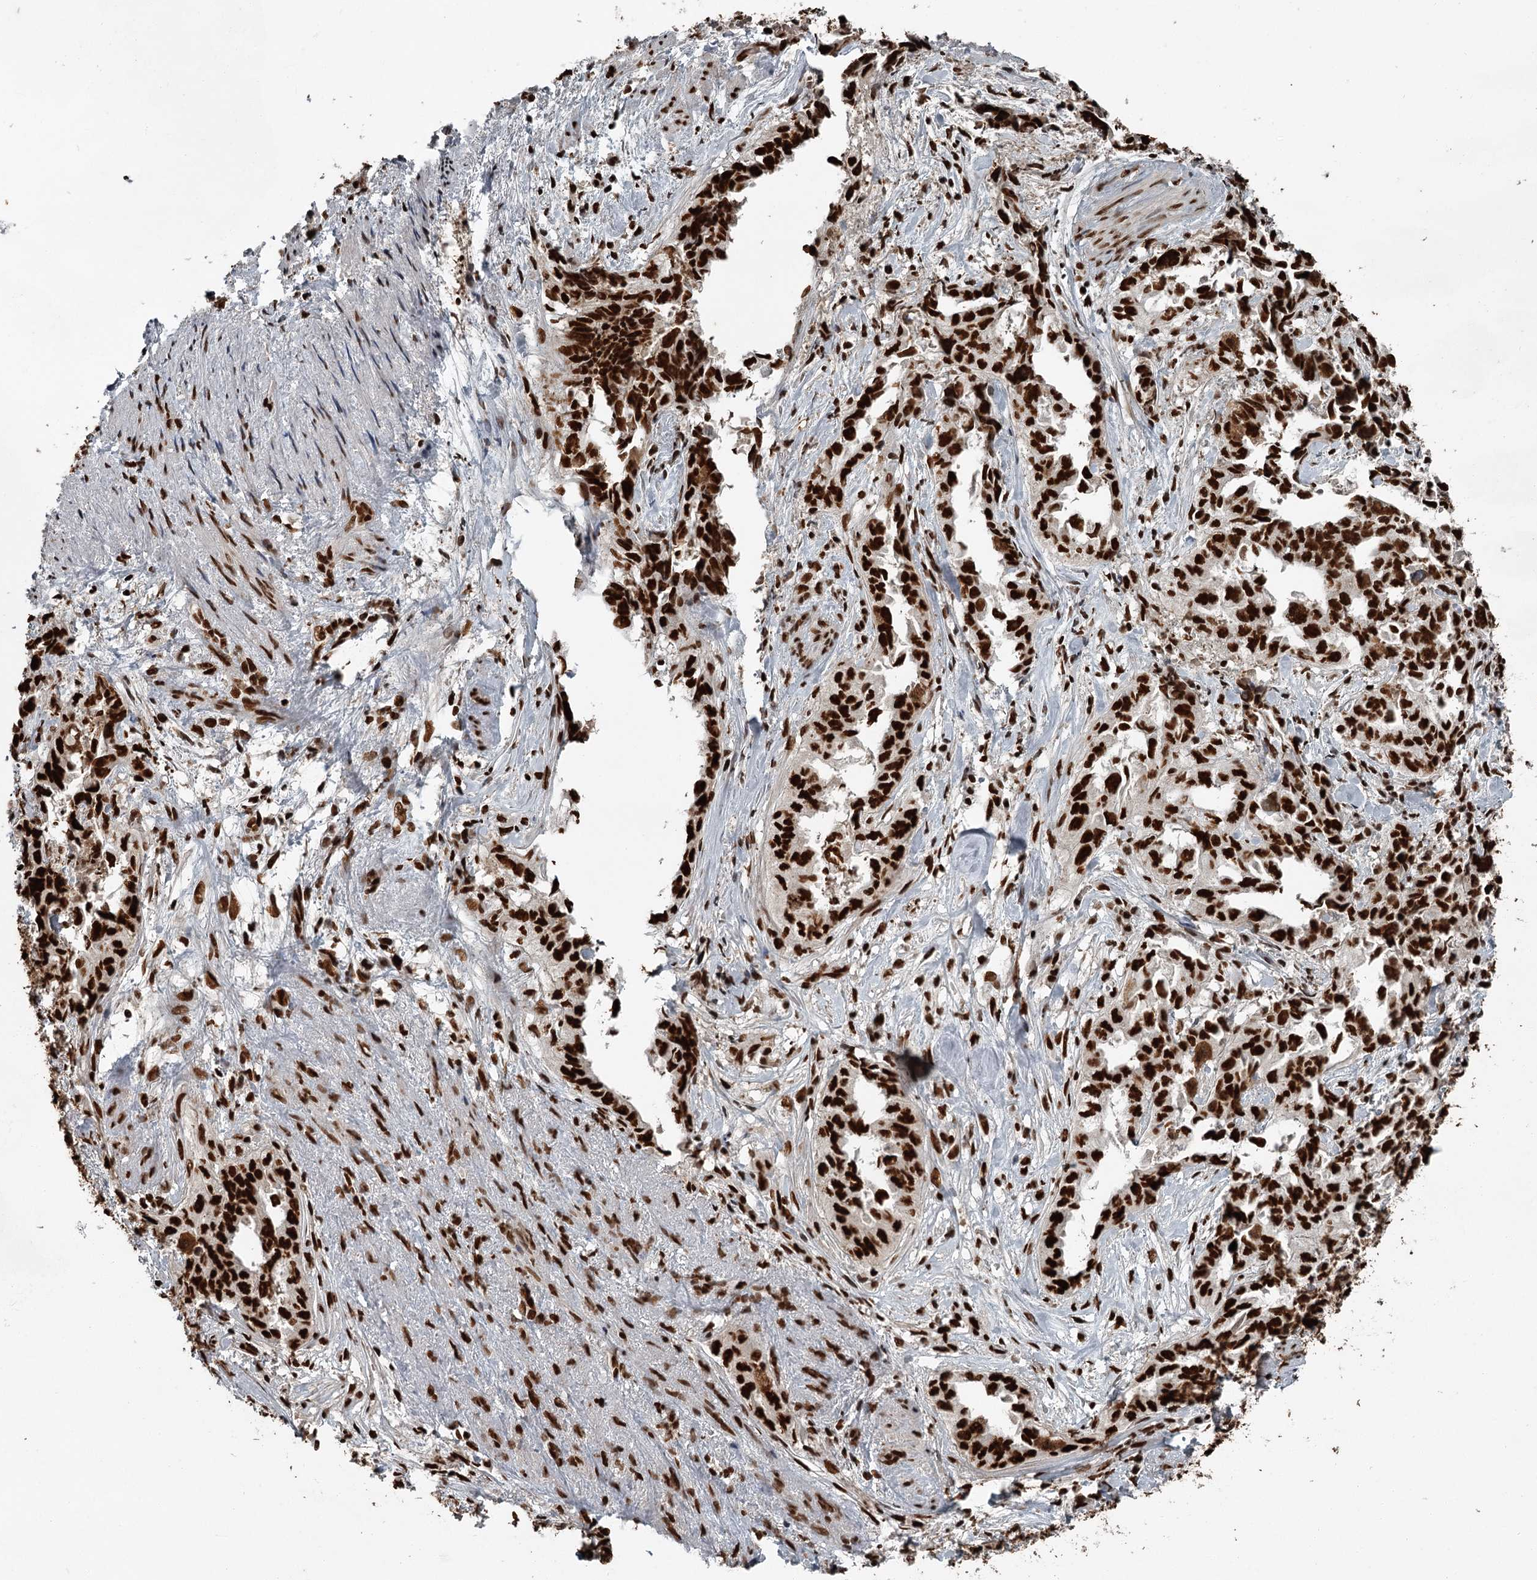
{"staining": {"intensity": "strong", "quantity": ">75%", "location": "nuclear"}, "tissue": "endometrial cancer", "cell_type": "Tumor cells", "image_type": "cancer", "snomed": [{"axis": "morphology", "description": "Adenocarcinoma, NOS"}, {"axis": "topography", "description": "Endometrium"}], "caption": "Immunohistochemistry (DAB (3,3'-diaminobenzidine)) staining of endometrial adenocarcinoma shows strong nuclear protein positivity in approximately >75% of tumor cells.", "gene": "RBBP7", "patient": {"sex": "female", "age": 65}}